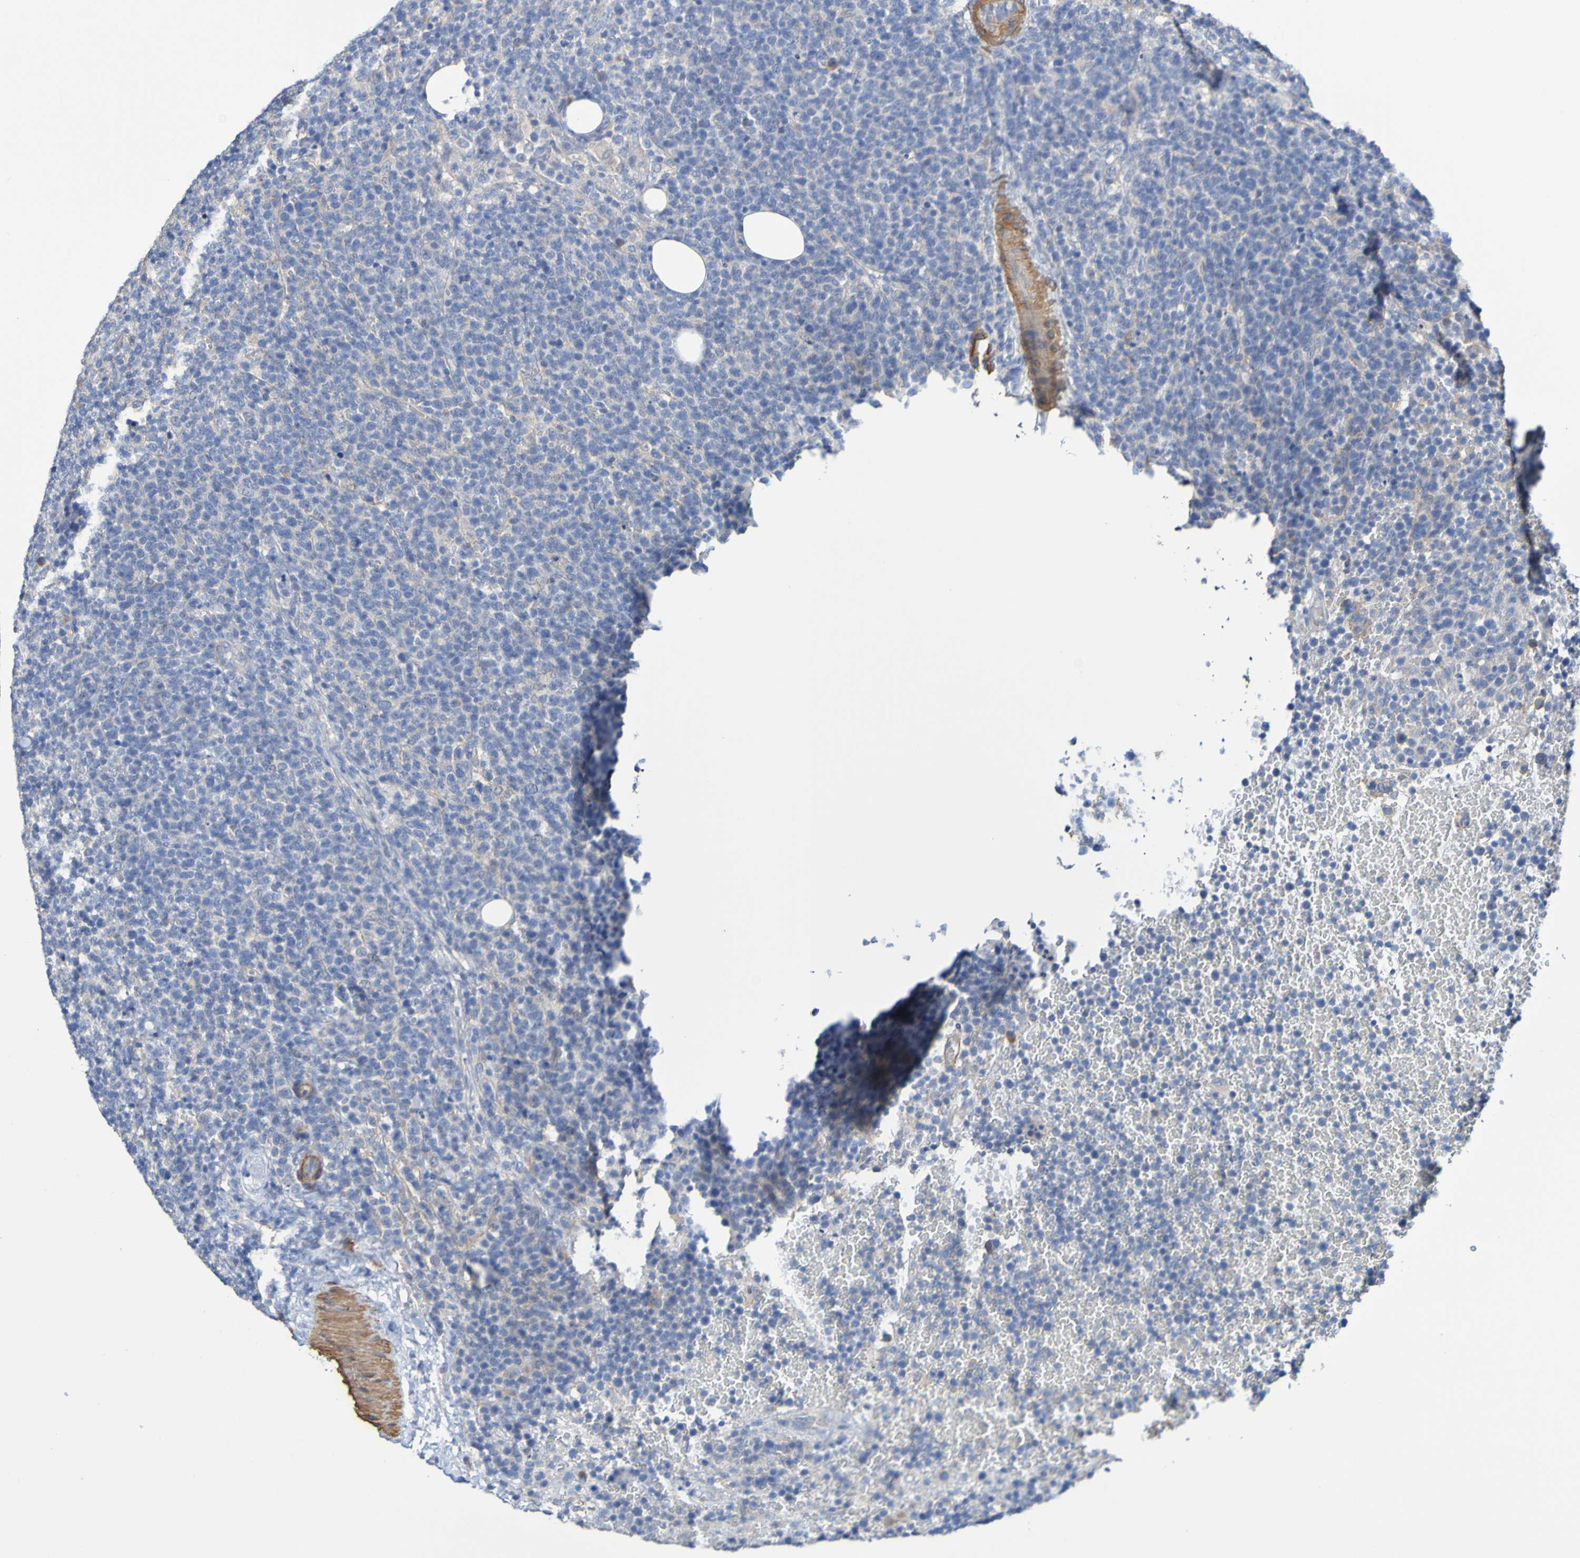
{"staining": {"intensity": "negative", "quantity": "none", "location": "none"}, "tissue": "lymphoma", "cell_type": "Tumor cells", "image_type": "cancer", "snomed": [{"axis": "morphology", "description": "Malignant lymphoma, non-Hodgkin's type, High grade"}, {"axis": "topography", "description": "Lymph node"}], "caption": "High power microscopy micrograph of an immunohistochemistry histopathology image of malignant lymphoma, non-Hodgkin's type (high-grade), revealing no significant staining in tumor cells. (DAB (3,3'-diaminobenzidine) immunohistochemistry, high magnification).", "gene": "SRPRB", "patient": {"sex": "male", "age": 61}}